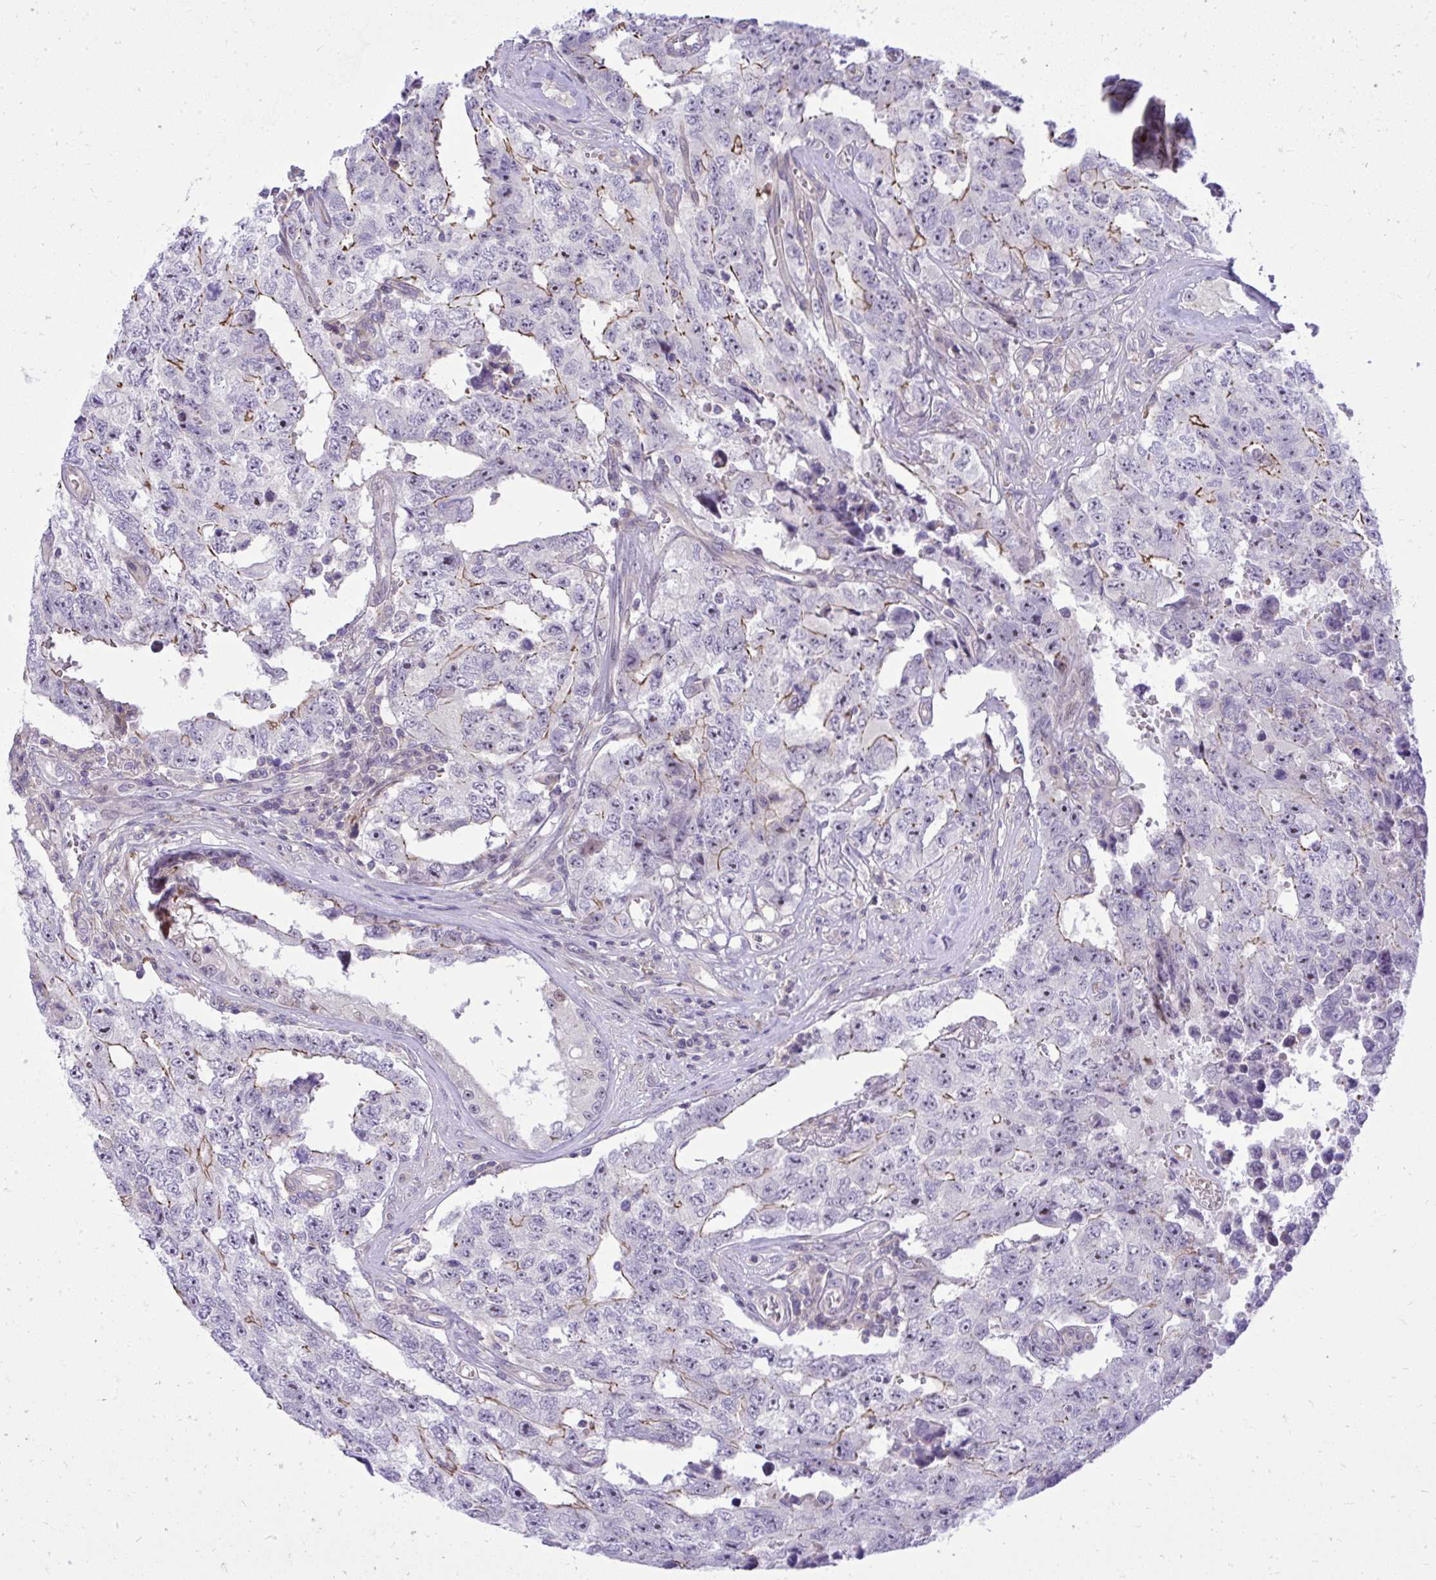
{"staining": {"intensity": "moderate", "quantity": "<25%", "location": "cytoplasmic/membranous"}, "tissue": "testis cancer", "cell_type": "Tumor cells", "image_type": "cancer", "snomed": [{"axis": "morphology", "description": "Normal tissue, NOS"}, {"axis": "morphology", "description": "Carcinoma, Embryonal, NOS"}, {"axis": "topography", "description": "Testis"}, {"axis": "topography", "description": "Epididymis"}], "caption": "An immunohistochemistry micrograph of tumor tissue is shown. Protein staining in brown labels moderate cytoplasmic/membranous positivity in testis cancer (embryonal carcinoma) within tumor cells.", "gene": "GRK4", "patient": {"sex": "male", "age": 25}}